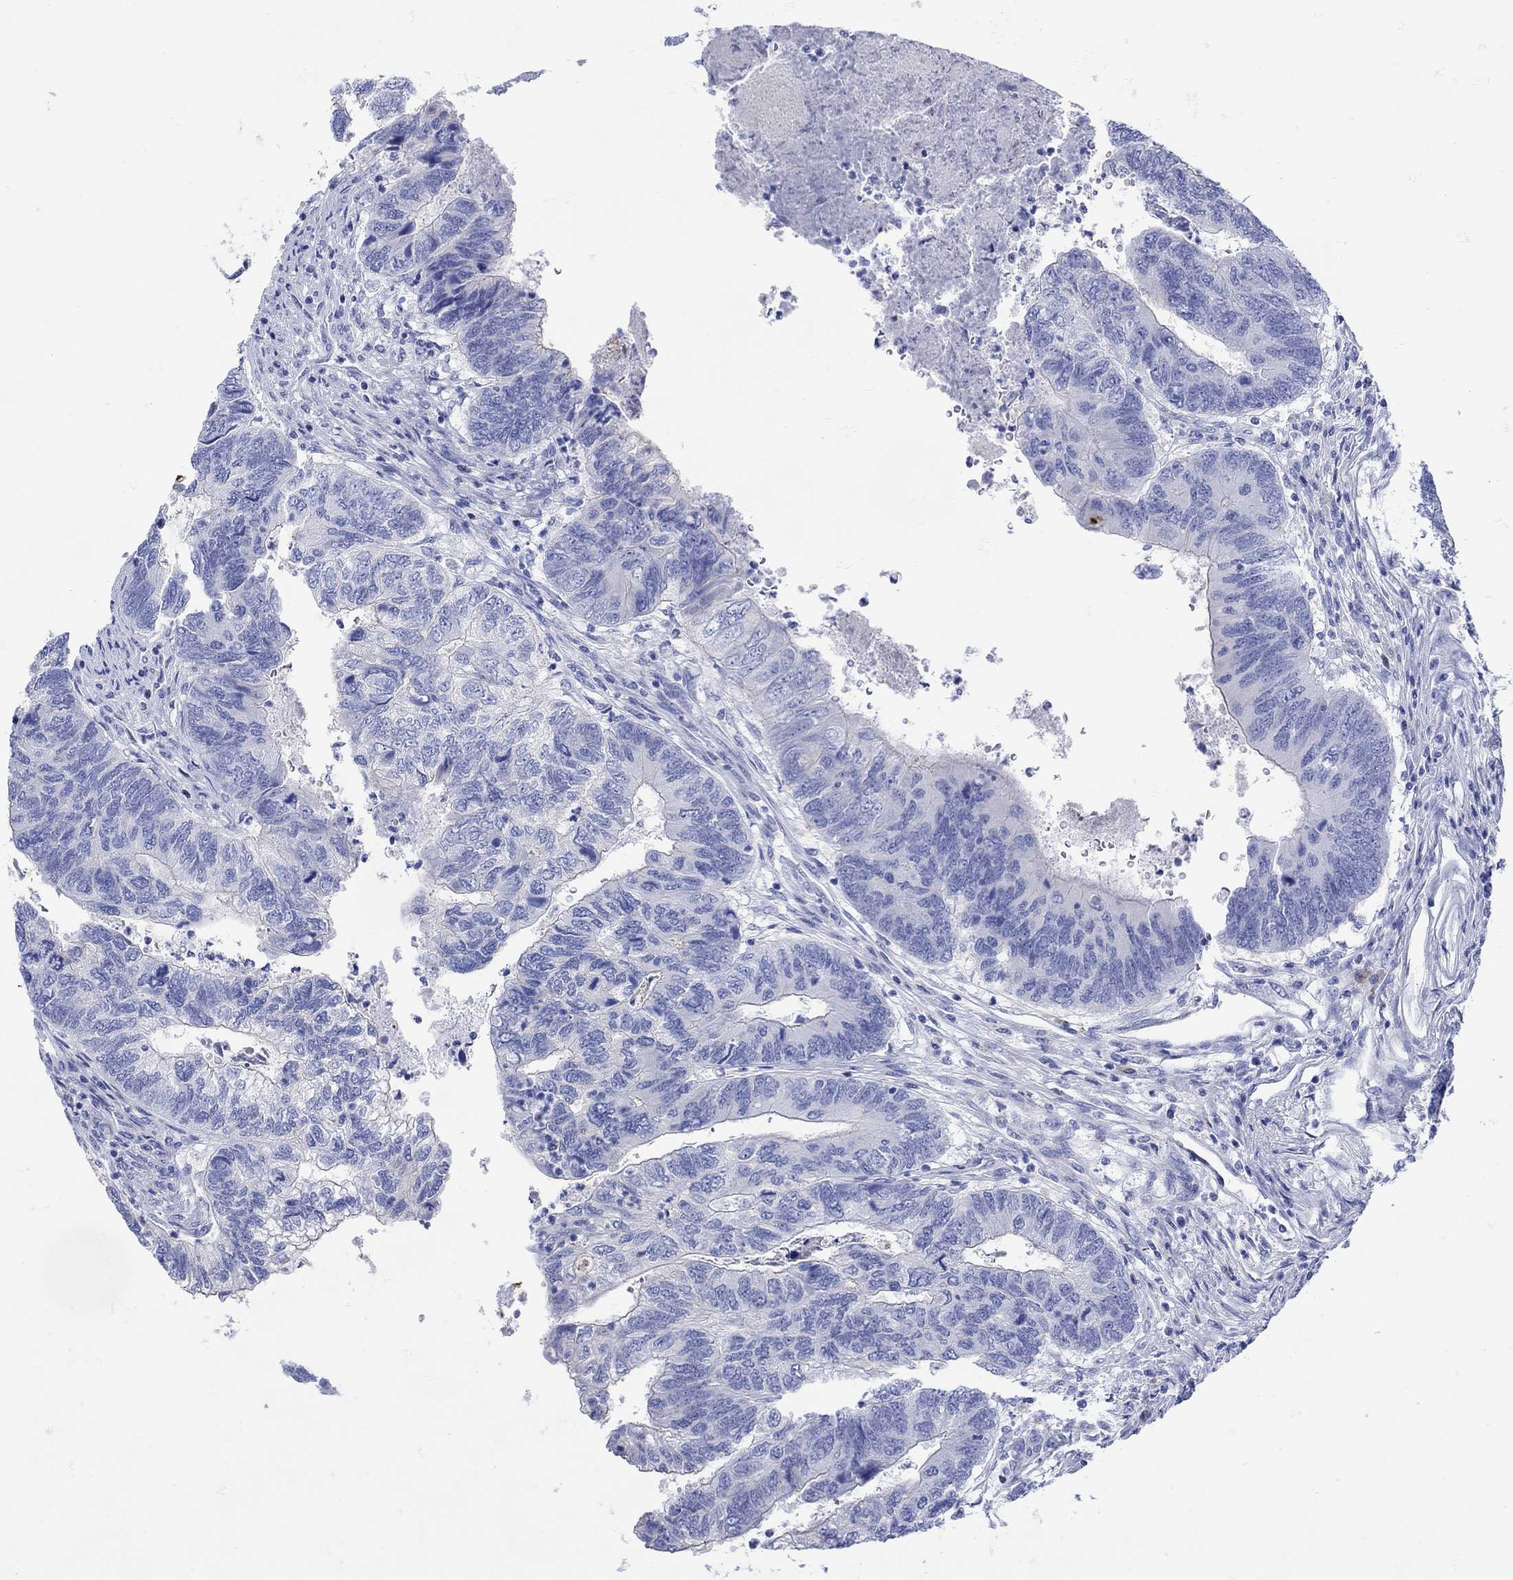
{"staining": {"intensity": "negative", "quantity": "none", "location": "none"}, "tissue": "colorectal cancer", "cell_type": "Tumor cells", "image_type": "cancer", "snomed": [{"axis": "morphology", "description": "Adenocarcinoma, NOS"}, {"axis": "topography", "description": "Colon"}], "caption": "A micrograph of human colorectal adenocarcinoma is negative for staining in tumor cells.", "gene": "ANKMY1", "patient": {"sex": "female", "age": 67}}